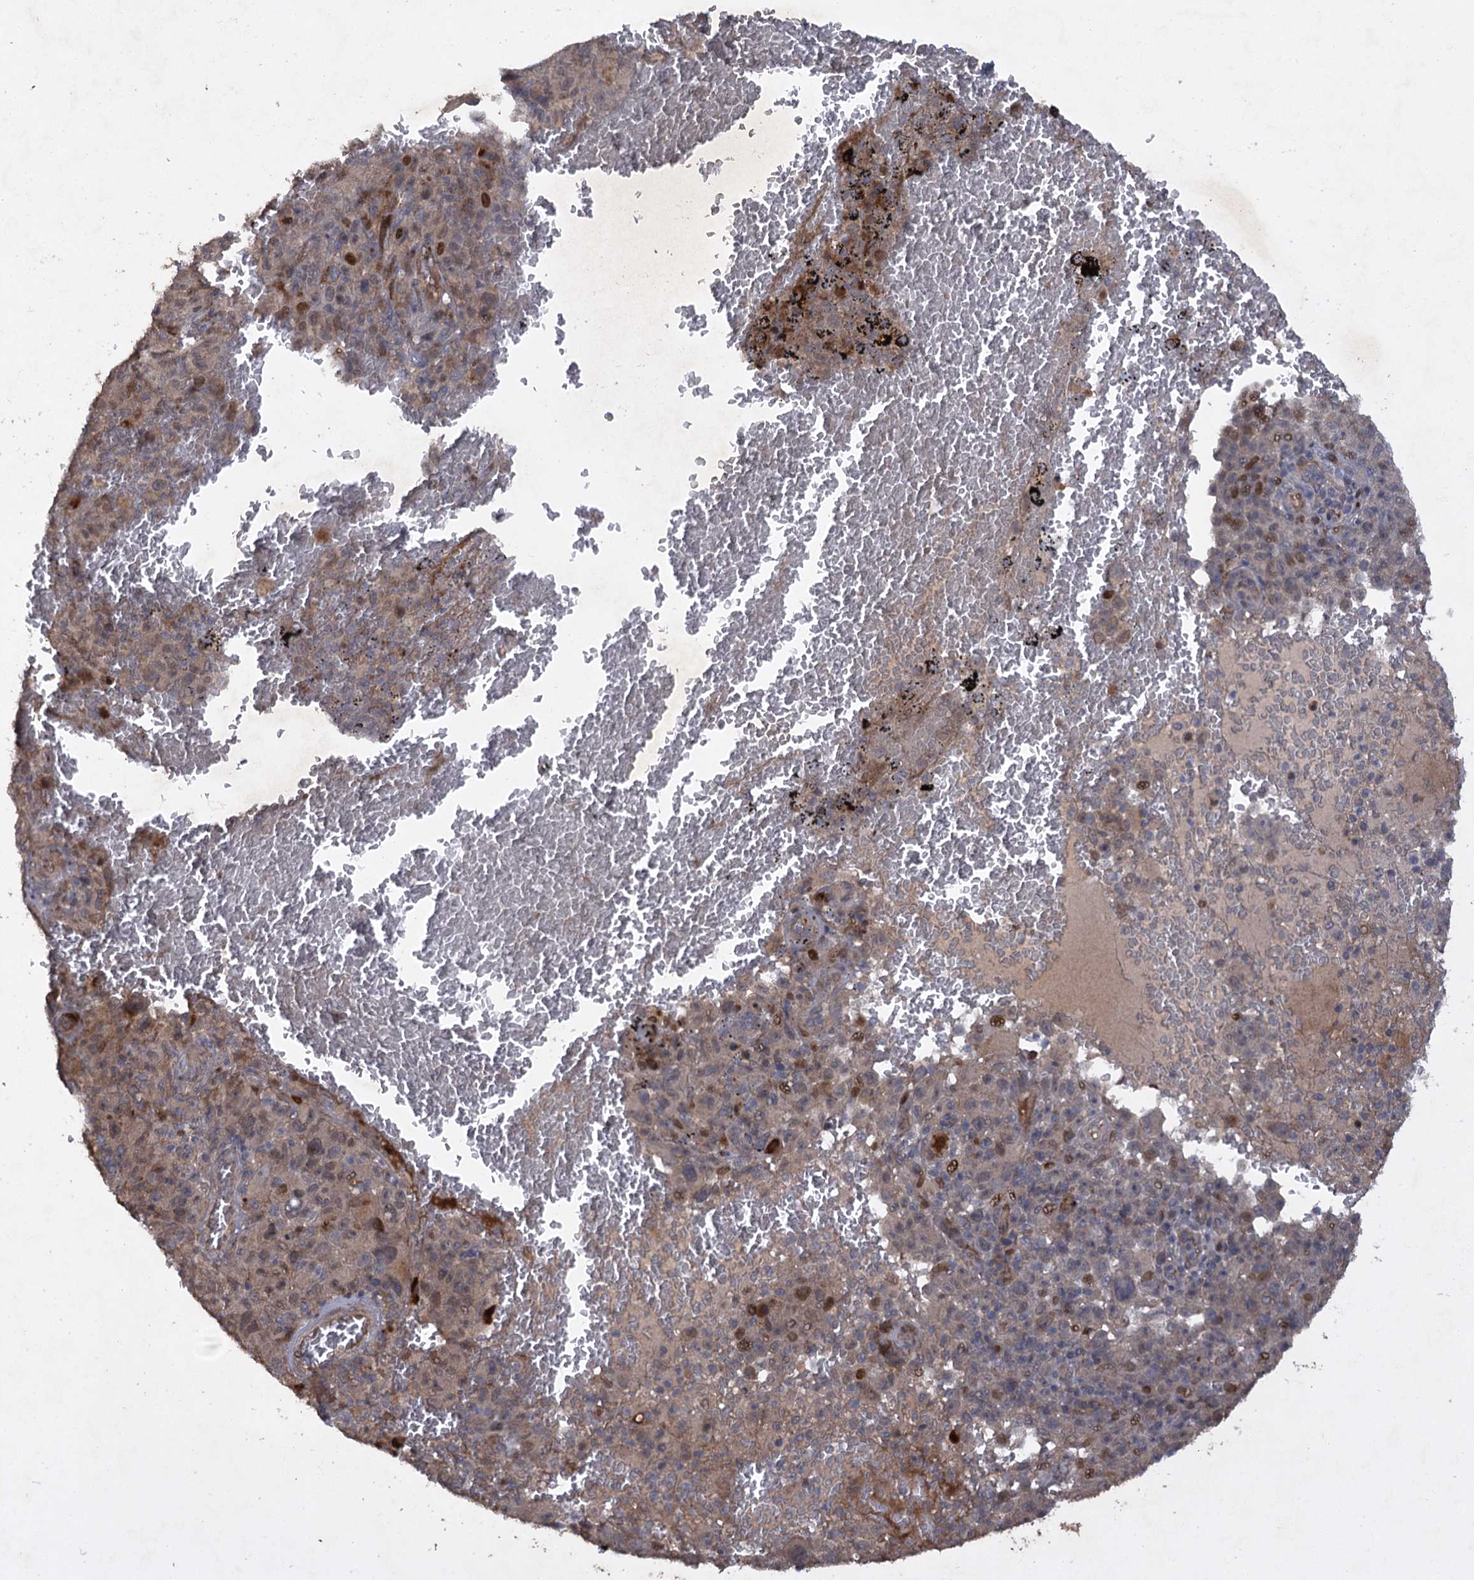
{"staining": {"intensity": "moderate", "quantity": "<25%", "location": "nuclear"}, "tissue": "melanoma", "cell_type": "Tumor cells", "image_type": "cancer", "snomed": [{"axis": "morphology", "description": "Malignant melanoma, NOS"}, {"axis": "topography", "description": "Skin"}], "caption": "DAB (3,3'-diaminobenzidine) immunohistochemical staining of human malignant melanoma reveals moderate nuclear protein staining in approximately <25% of tumor cells.", "gene": "NUDT22", "patient": {"sex": "female", "age": 82}}